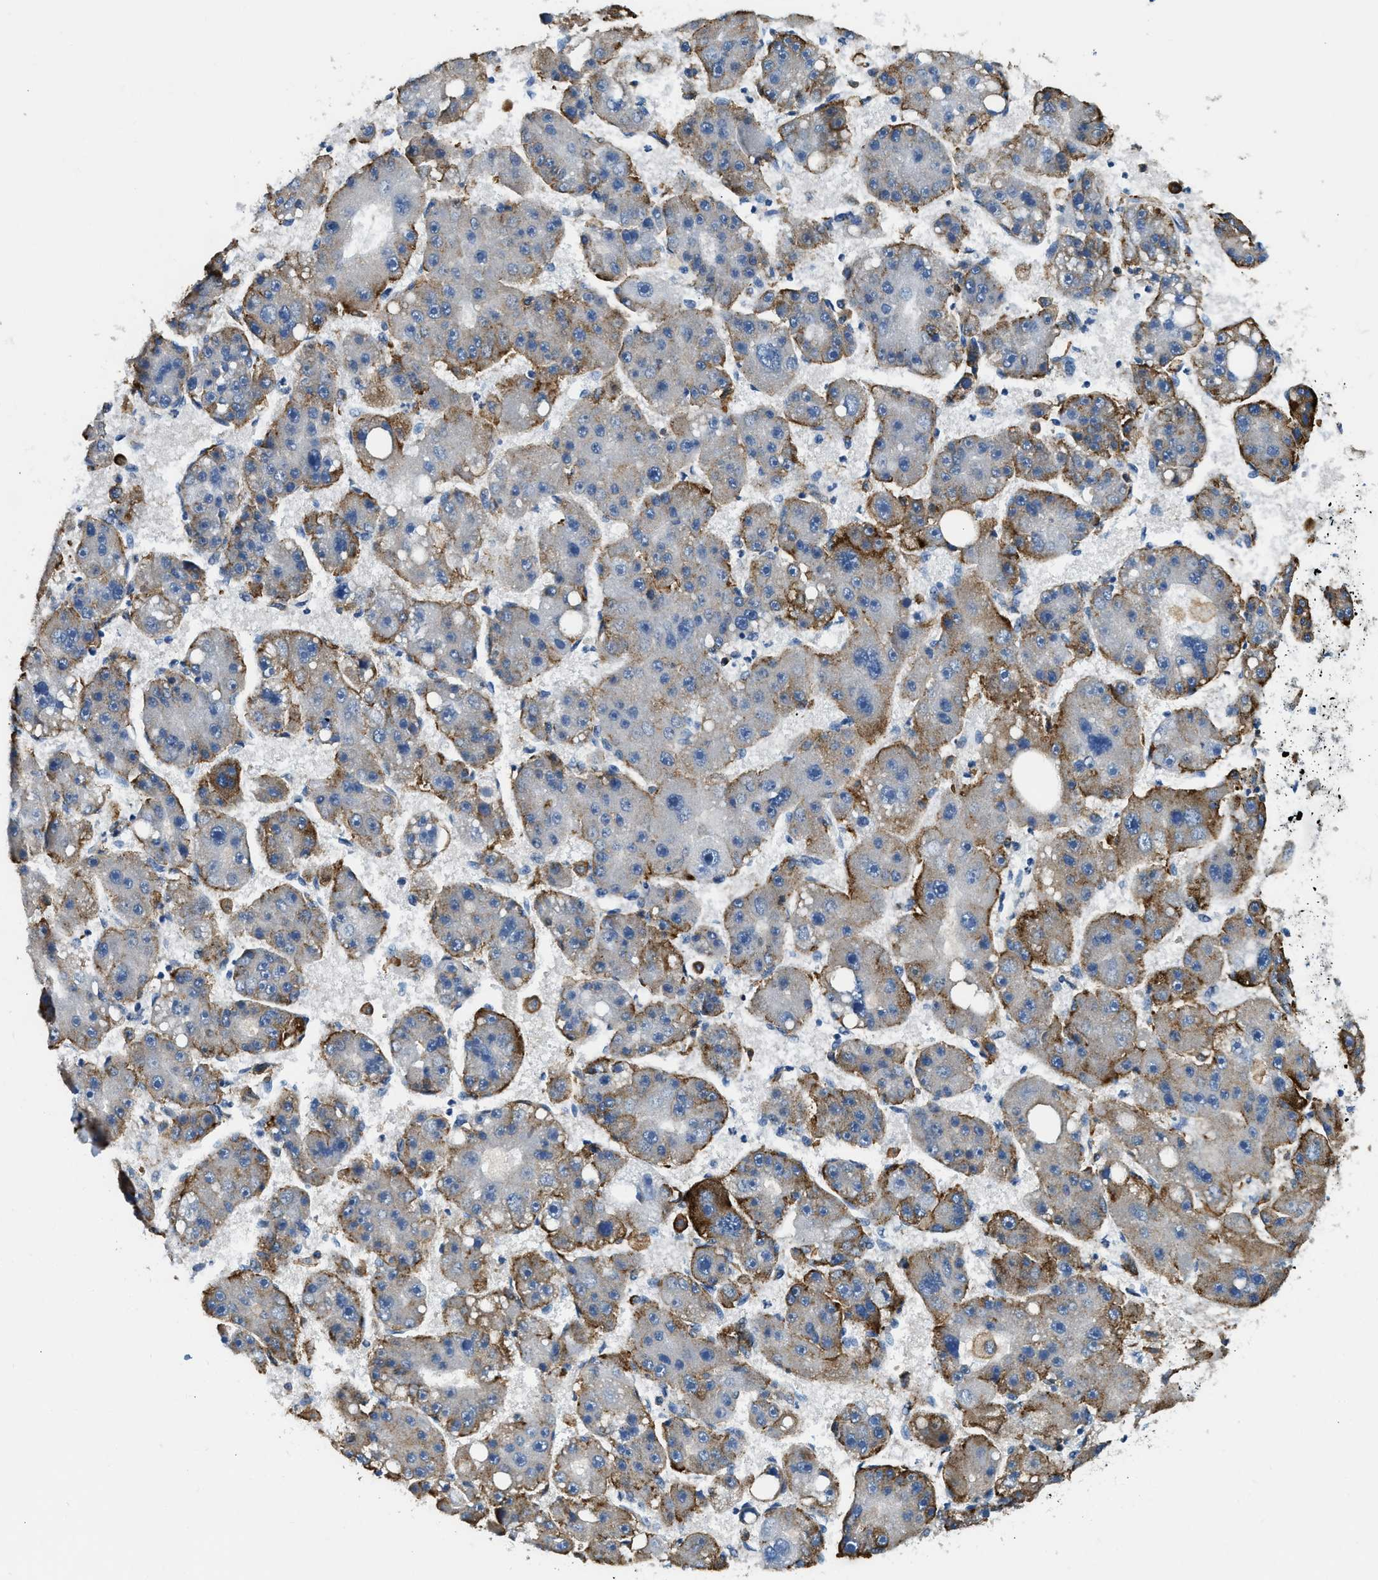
{"staining": {"intensity": "strong", "quantity": "<25%", "location": "cytoplasmic/membranous"}, "tissue": "liver cancer", "cell_type": "Tumor cells", "image_type": "cancer", "snomed": [{"axis": "morphology", "description": "Carcinoma, Hepatocellular, NOS"}, {"axis": "topography", "description": "Liver"}], "caption": "The image reveals staining of hepatocellular carcinoma (liver), revealing strong cytoplasmic/membranous protein staining (brown color) within tumor cells.", "gene": "LRP1", "patient": {"sex": "female", "age": 61}}